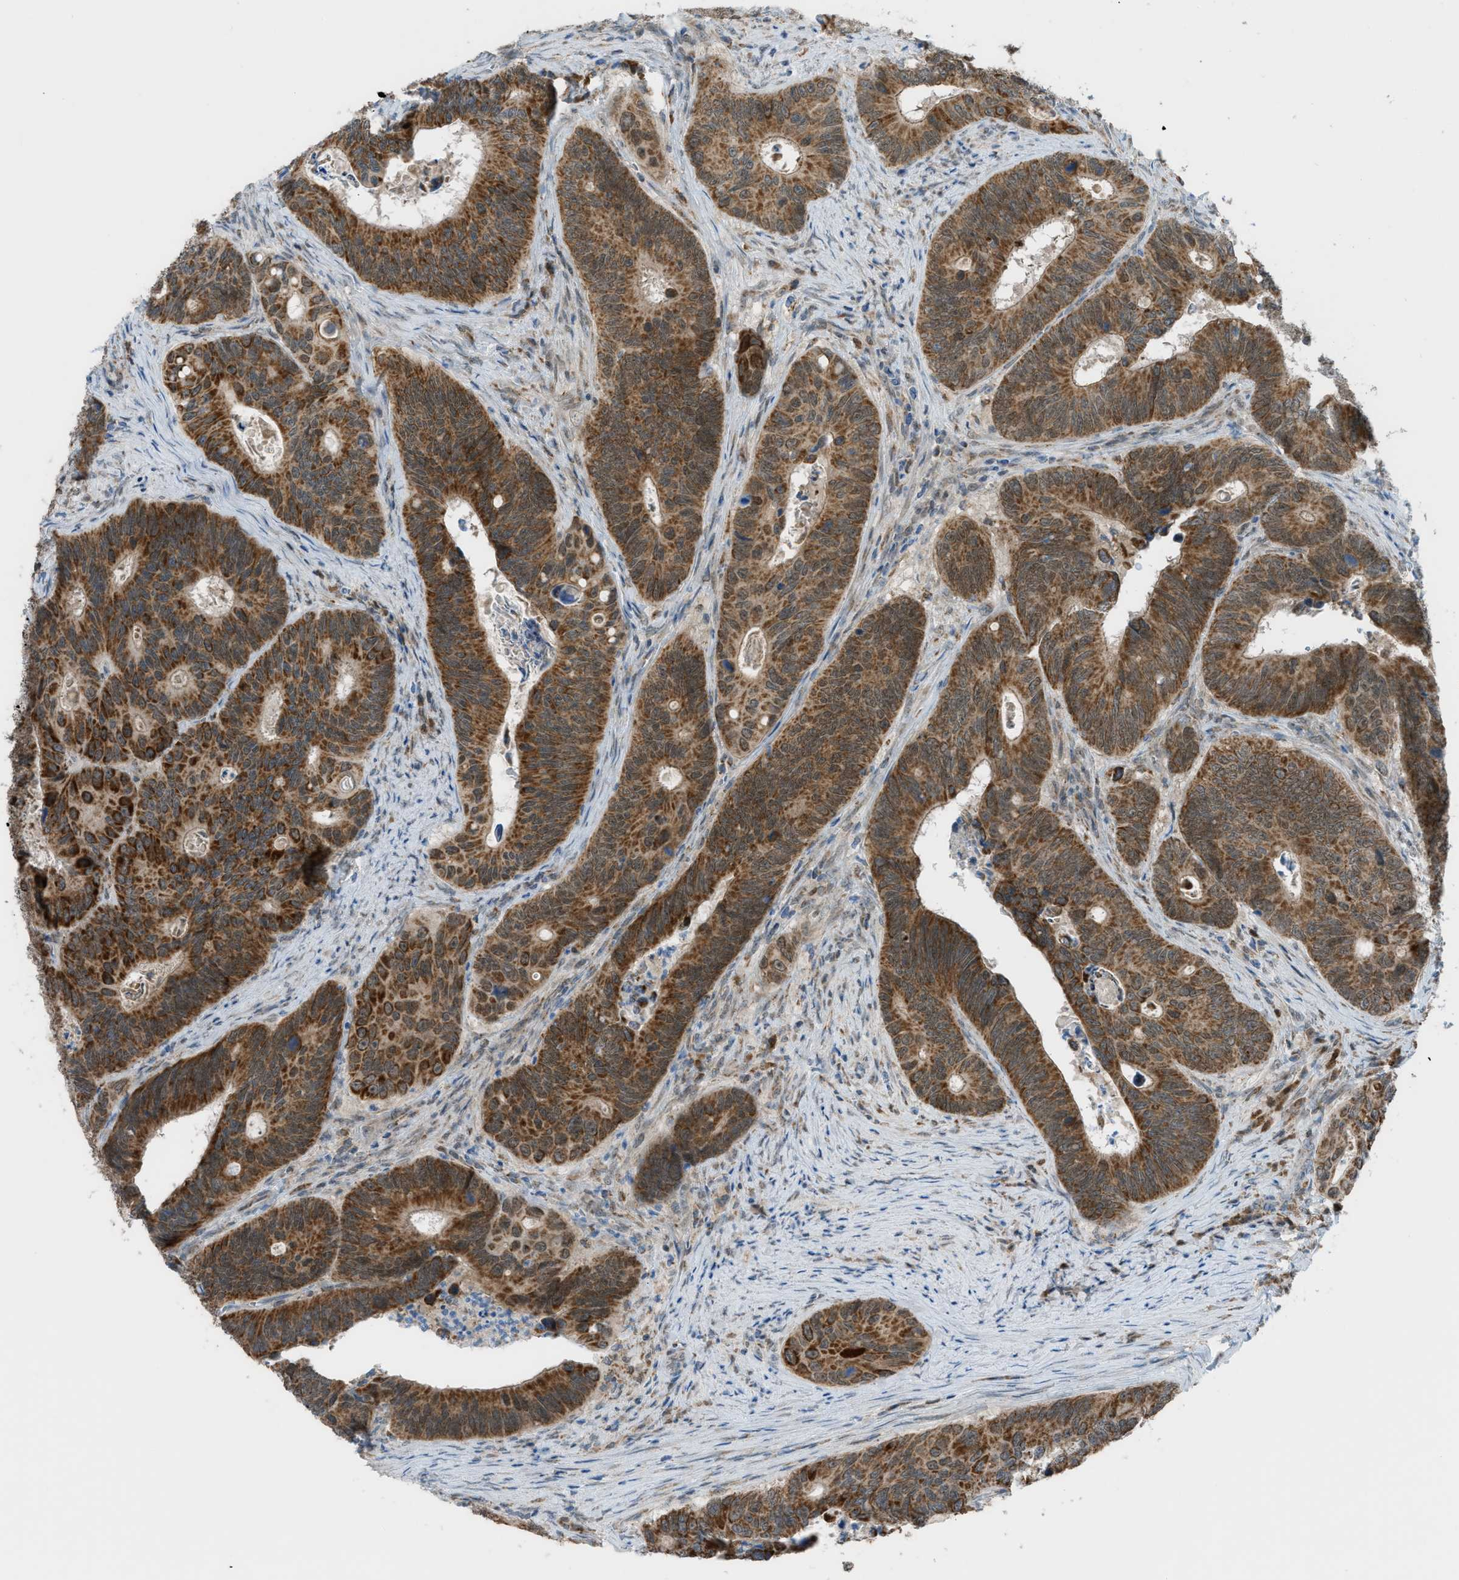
{"staining": {"intensity": "strong", "quantity": ">75%", "location": "cytoplasmic/membranous"}, "tissue": "colorectal cancer", "cell_type": "Tumor cells", "image_type": "cancer", "snomed": [{"axis": "morphology", "description": "Inflammation, NOS"}, {"axis": "morphology", "description": "Adenocarcinoma, NOS"}, {"axis": "topography", "description": "Colon"}], "caption": "Tumor cells exhibit high levels of strong cytoplasmic/membranous positivity in about >75% of cells in human adenocarcinoma (colorectal). The staining was performed using DAB (3,3'-diaminobenzidine) to visualize the protein expression in brown, while the nuclei were stained in blue with hematoxylin (Magnification: 20x).", "gene": "SRM", "patient": {"sex": "male", "age": 72}}